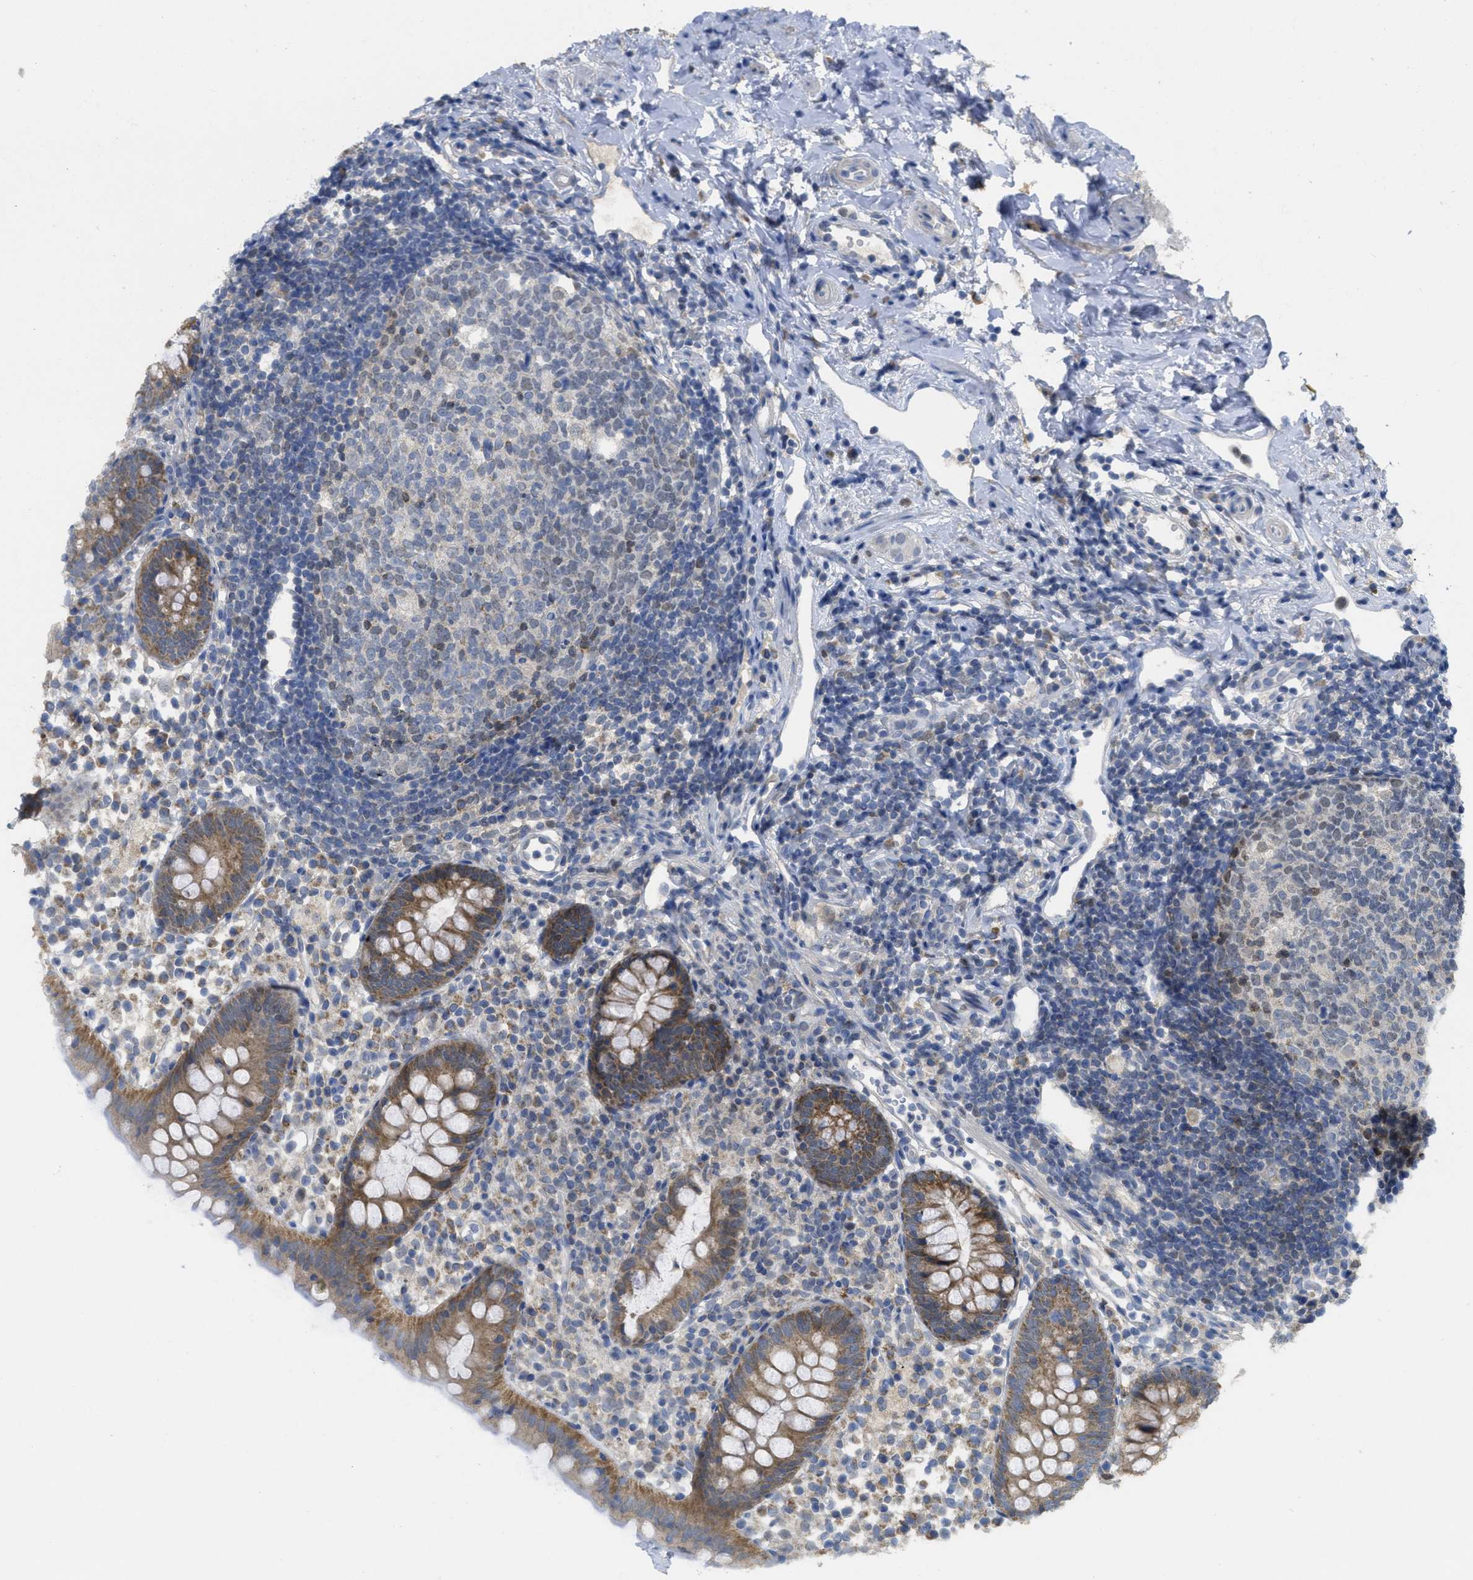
{"staining": {"intensity": "moderate", "quantity": ">75%", "location": "cytoplasmic/membranous"}, "tissue": "appendix", "cell_type": "Glandular cells", "image_type": "normal", "snomed": [{"axis": "morphology", "description": "Normal tissue, NOS"}, {"axis": "topography", "description": "Appendix"}], "caption": "Immunohistochemical staining of unremarkable appendix shows >75% levels of moderate cytoplasmic/membranous protein expression in approximately >75% of glandular cells. Using DAB (3,3'-diaminobenzidine) (brown) and hematoxylin (blue) stains, captured at high magnification using brightfield microscopy.", "gene": "SFXN2", "patient": {"sex": "female", "age": 20}}